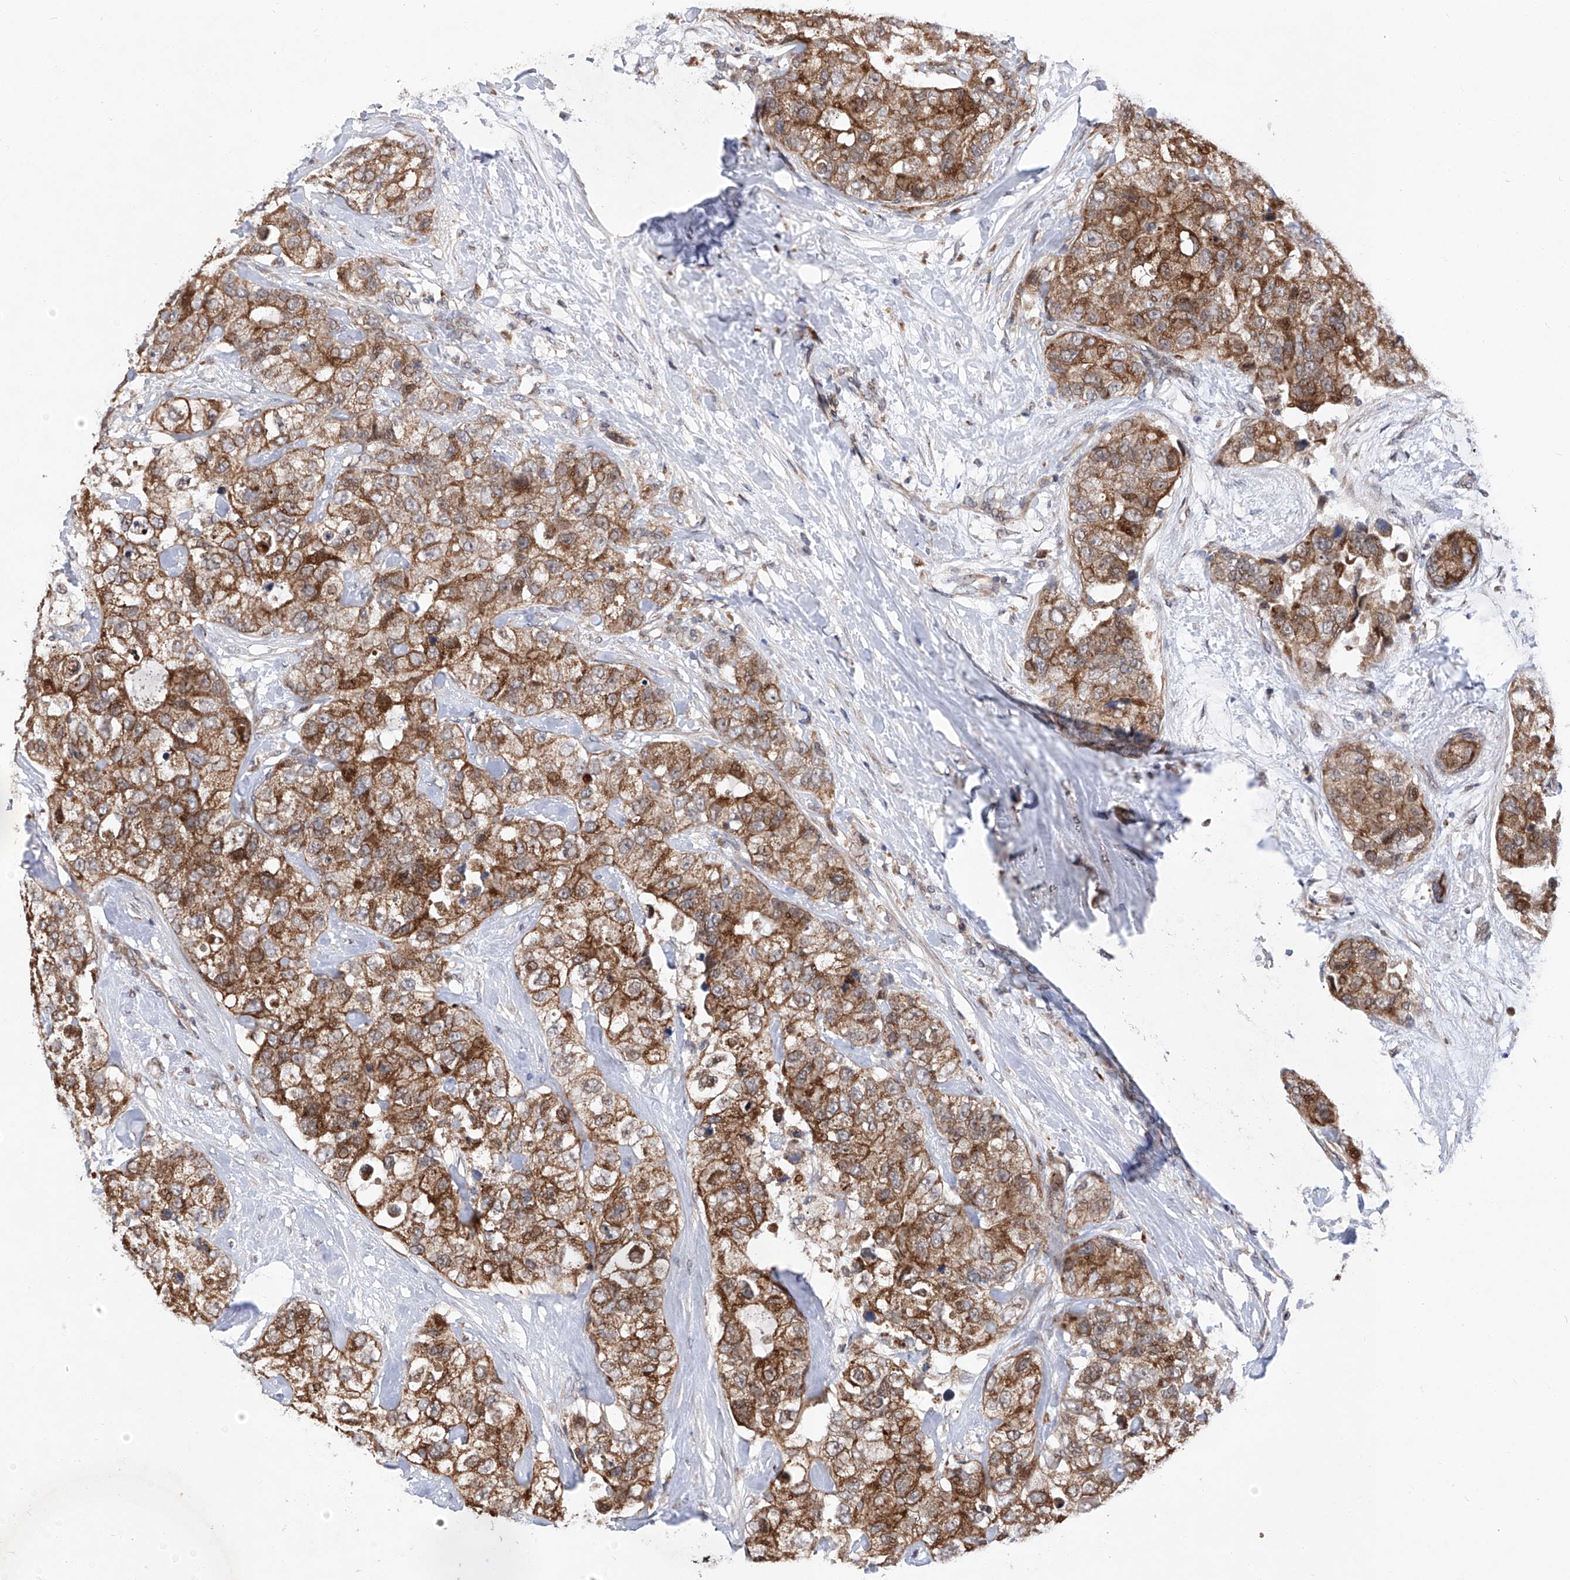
{"staining": {"intensity": "moderate", "quantity": ">75%", "location": "cytoplasmic/membranous"}, "tissue": "breast cancer", "cell_type": "Tumor cells", "image_type": "cancer", "snomed": [{"axis": "morphology", "description": "Duct carcinoma"}, {"axis": "topography", "description": "Breast"}], "caption": "This is an image of immunohistochemistry (IHC) staining of breast cancer, which shows moderate positivity in the cytoplasmic/membranous of tumor cells.", "gene": "FARP2", "patient": {"sex": "female", "age": 62}}